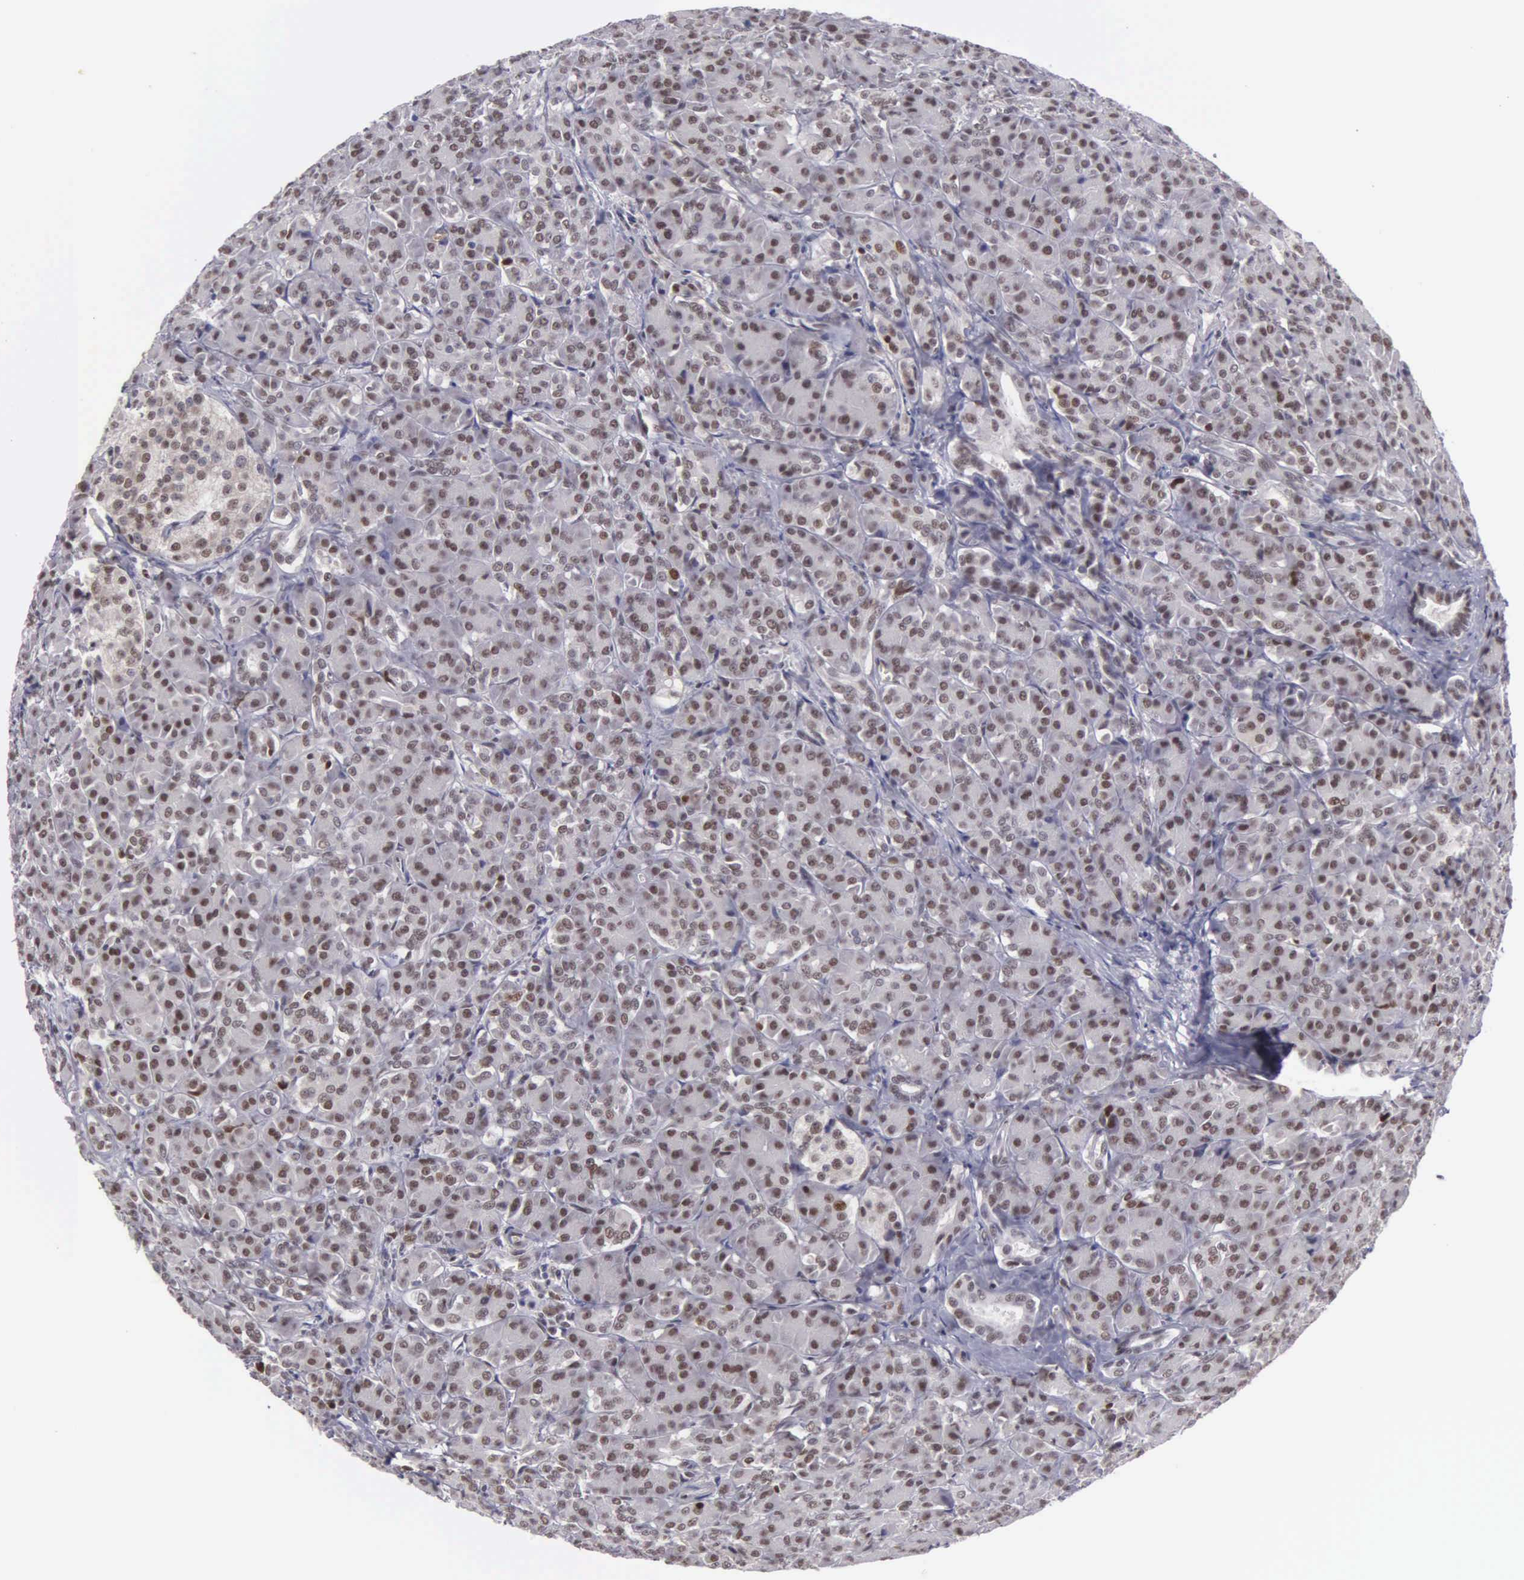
{"staining": {"intensity": "moderate", "quantity": ">75%", "location": "nuclear"}, "tissue": "pancreas", "cell_type": "Exocrine glandular cells", "image_type": "normal", "snomed": [{"axis": "morphology", "description": "Normal tissue, NOS"}, {"axis": "topography", "description": "Lymph node"}, {"axis": "topography", "description": "Pancreas"}], "caption": "Immunohistochemistry micrograph of unremarkable pancreas: pancreas stained using IHC exhibits medium levels of moderate protein expression localized specifically in the nuclear of exocrine glandular cells, appearing as a nuclear brown color.", "gene": "UBR7", "patient": {"sex": "male", "age": 59}}